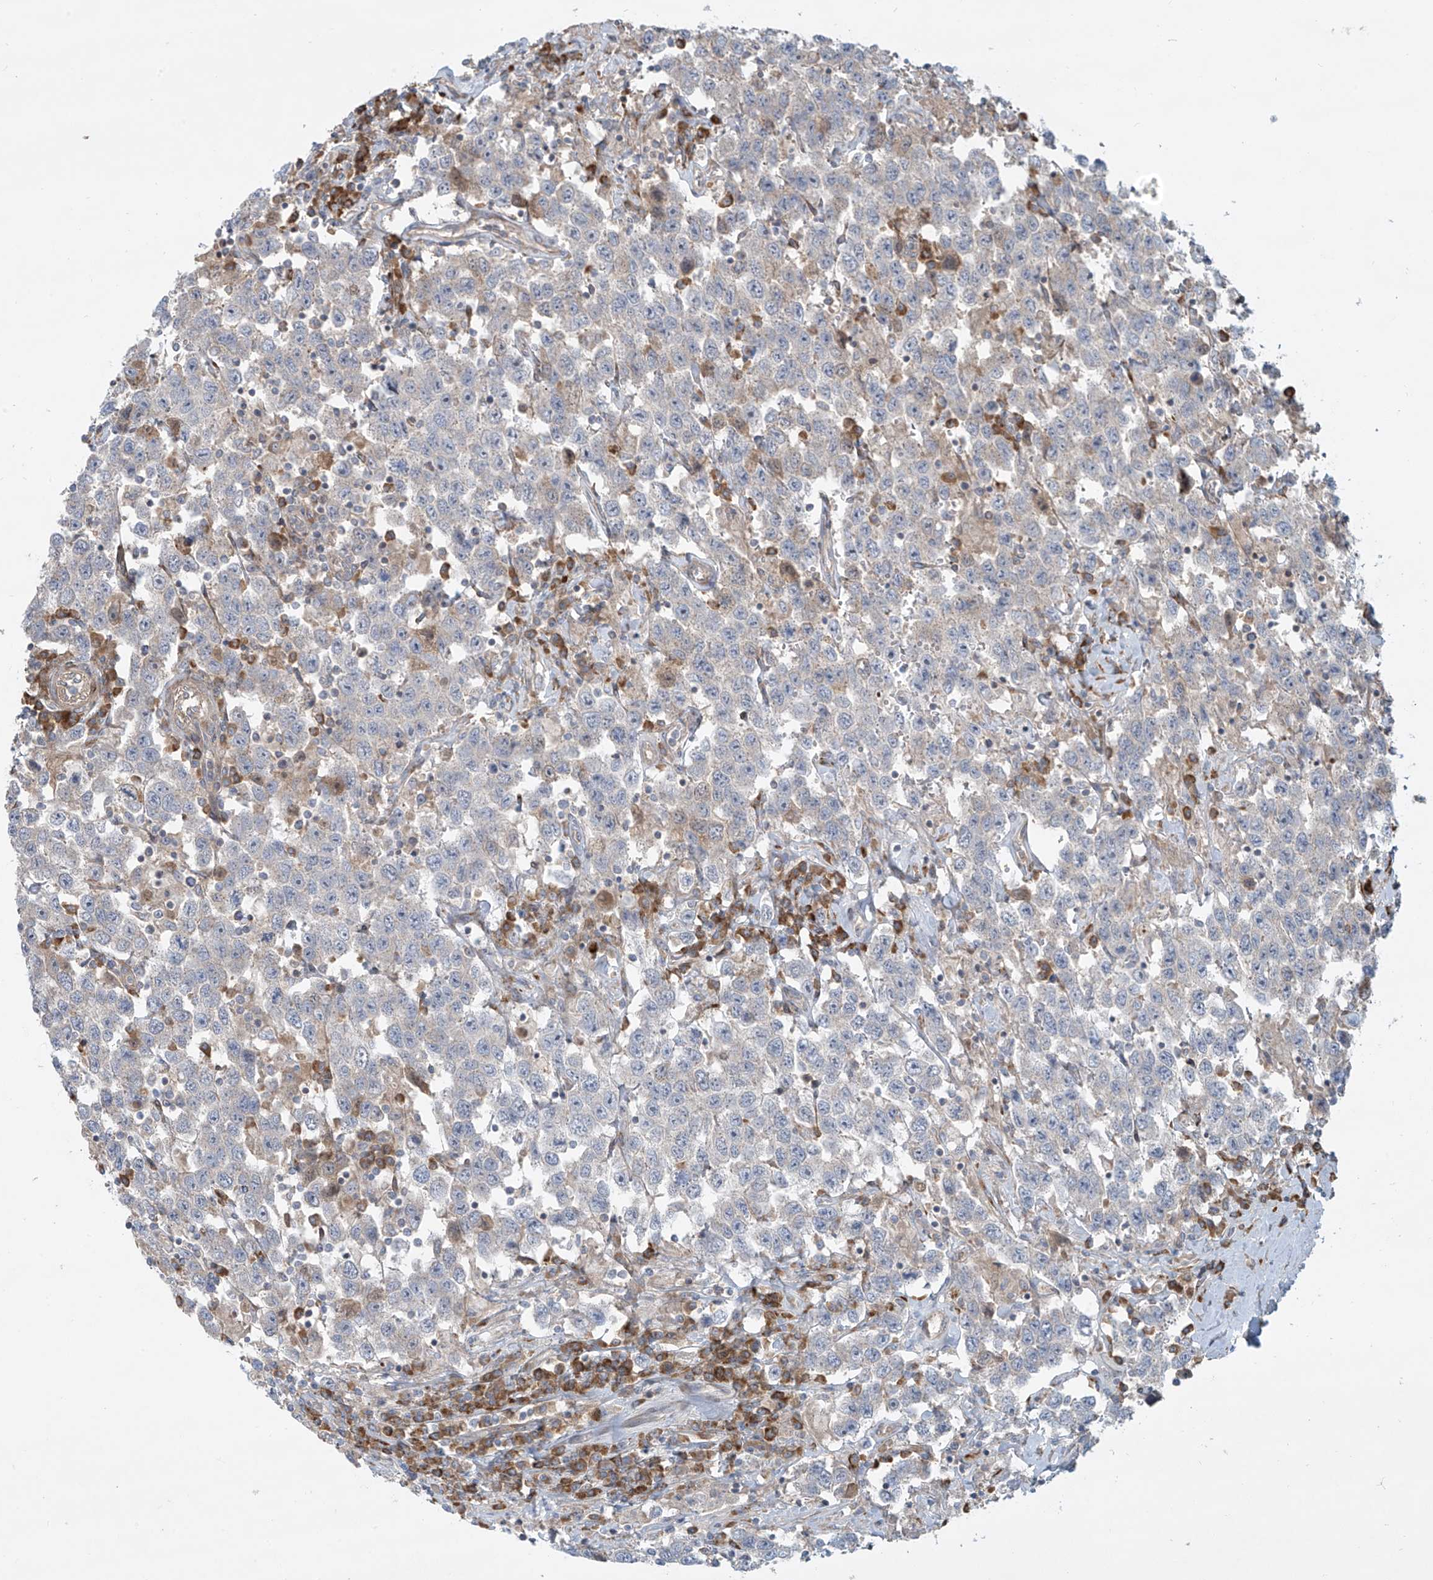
{"staining": {"intensity": "negative", "quantity": "none", "location": "none"}, "tissue": "testis cancer", "cell_type": "Tumor cells", "image_type": "cancer", "snomed": [{"axis": "morphology", "description": "Seminoma, NOS"}, {"axis": "topography", "description": "Testis"}], "caption": "Tumor cells are negative for brown protein staining in testis cancer (seminoma).", "gene": "DDIT4", "patient": {"sex": "male", "age": 41}}